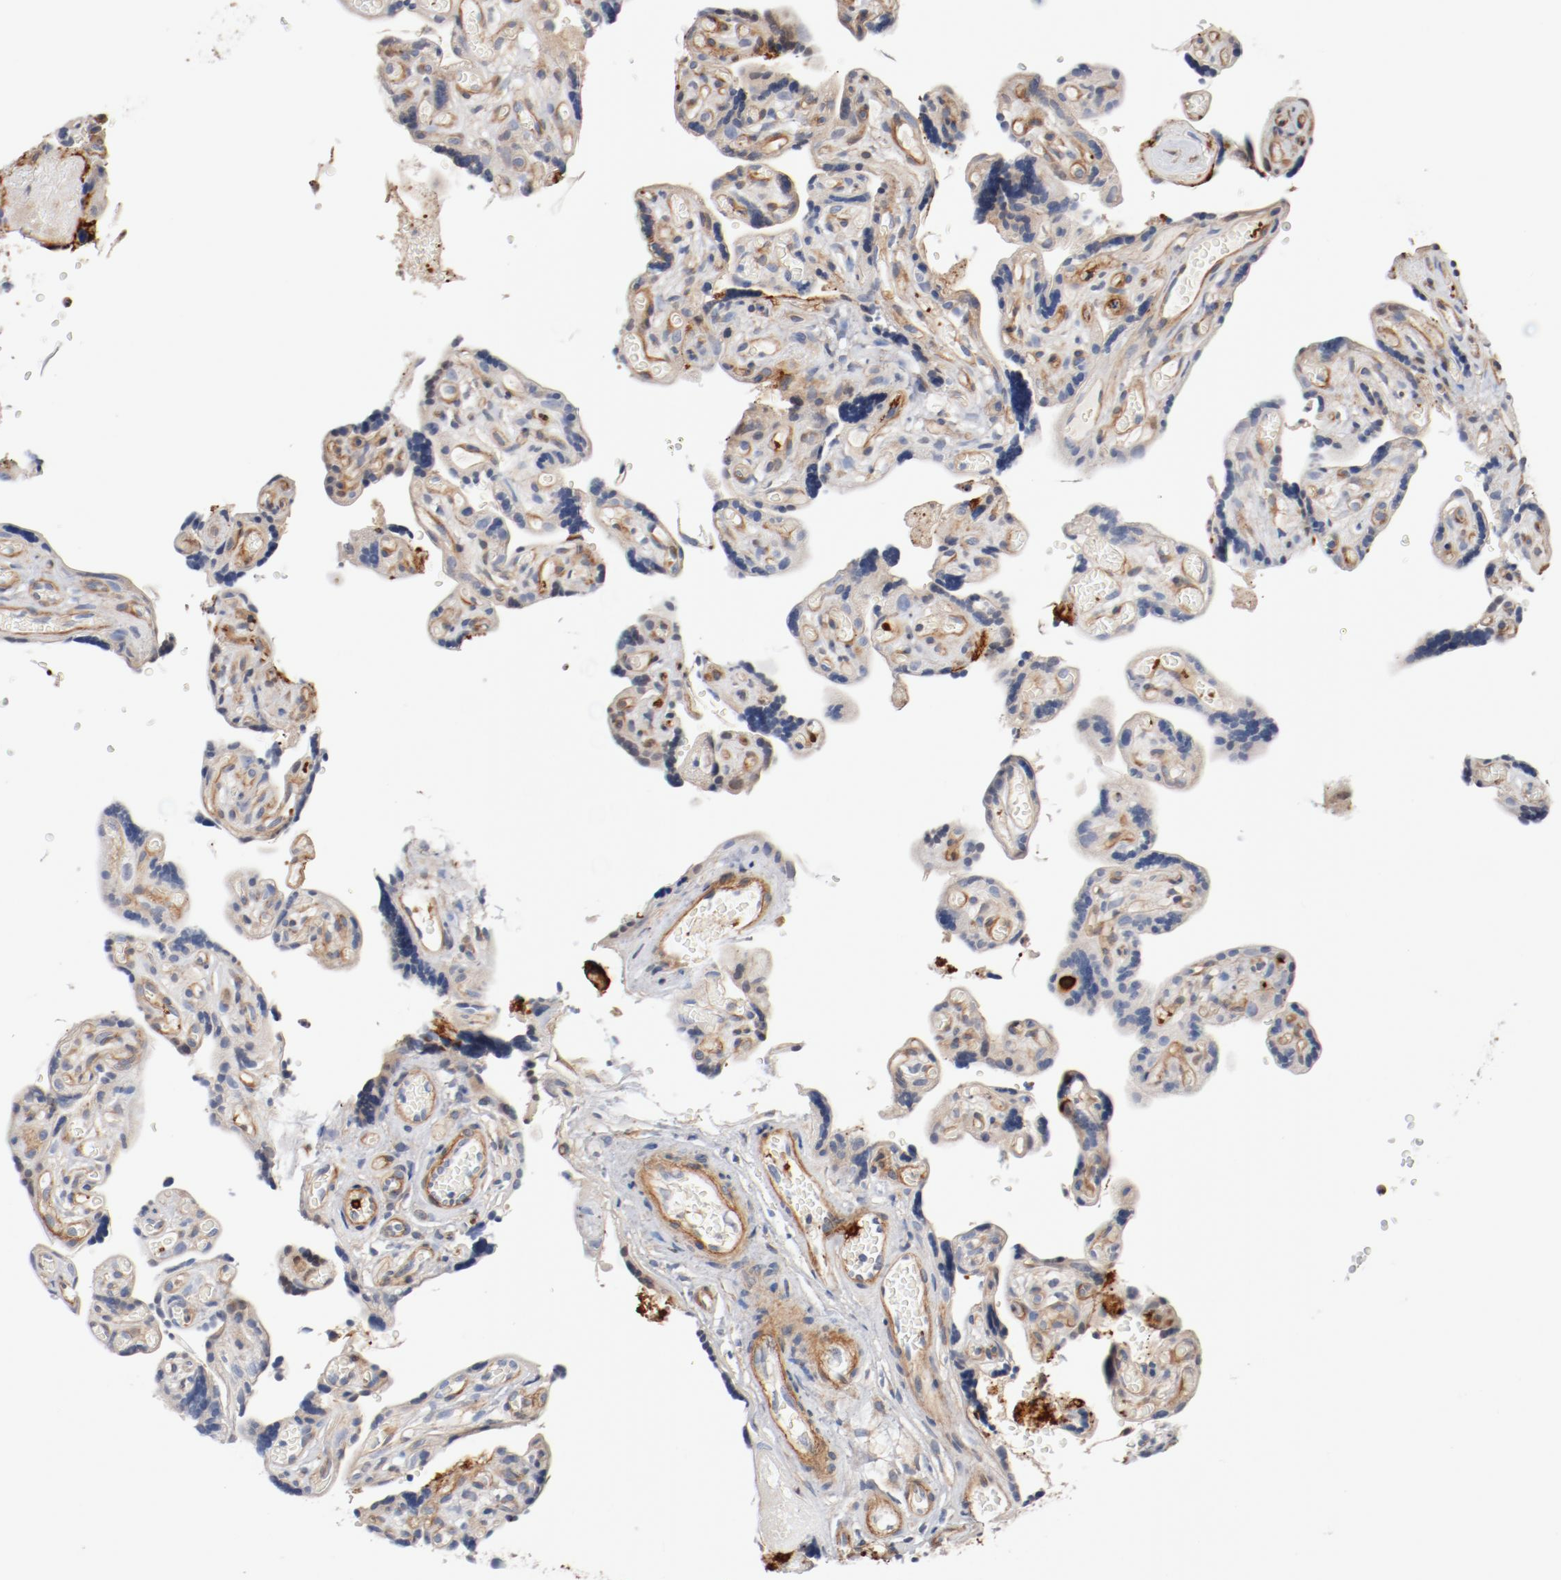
{"staining": {"intensity": "negative", "quantity": "none", "location": "none"}, "tissue": "placenta", "cell_type": "Decidual cells", "image_type": "normal", "snomed": [{"axis": "morphology", "description": "Normal tissue, NOS"}, {"axis": "topography", "description": "Placenta"}], "caption": "Immunohistochemical staining of unremarkable human placenta exhibits no significant expression in decidual cells. The staining was performed using DAB (3,3'-diaminobenzidine) to visualize the protein expression in brown, while the nuclei were stained in blue with hematoxylin (Magnification: 20x).", "gene": "ILK", "patient": {"sex": "female", "age": 30}}